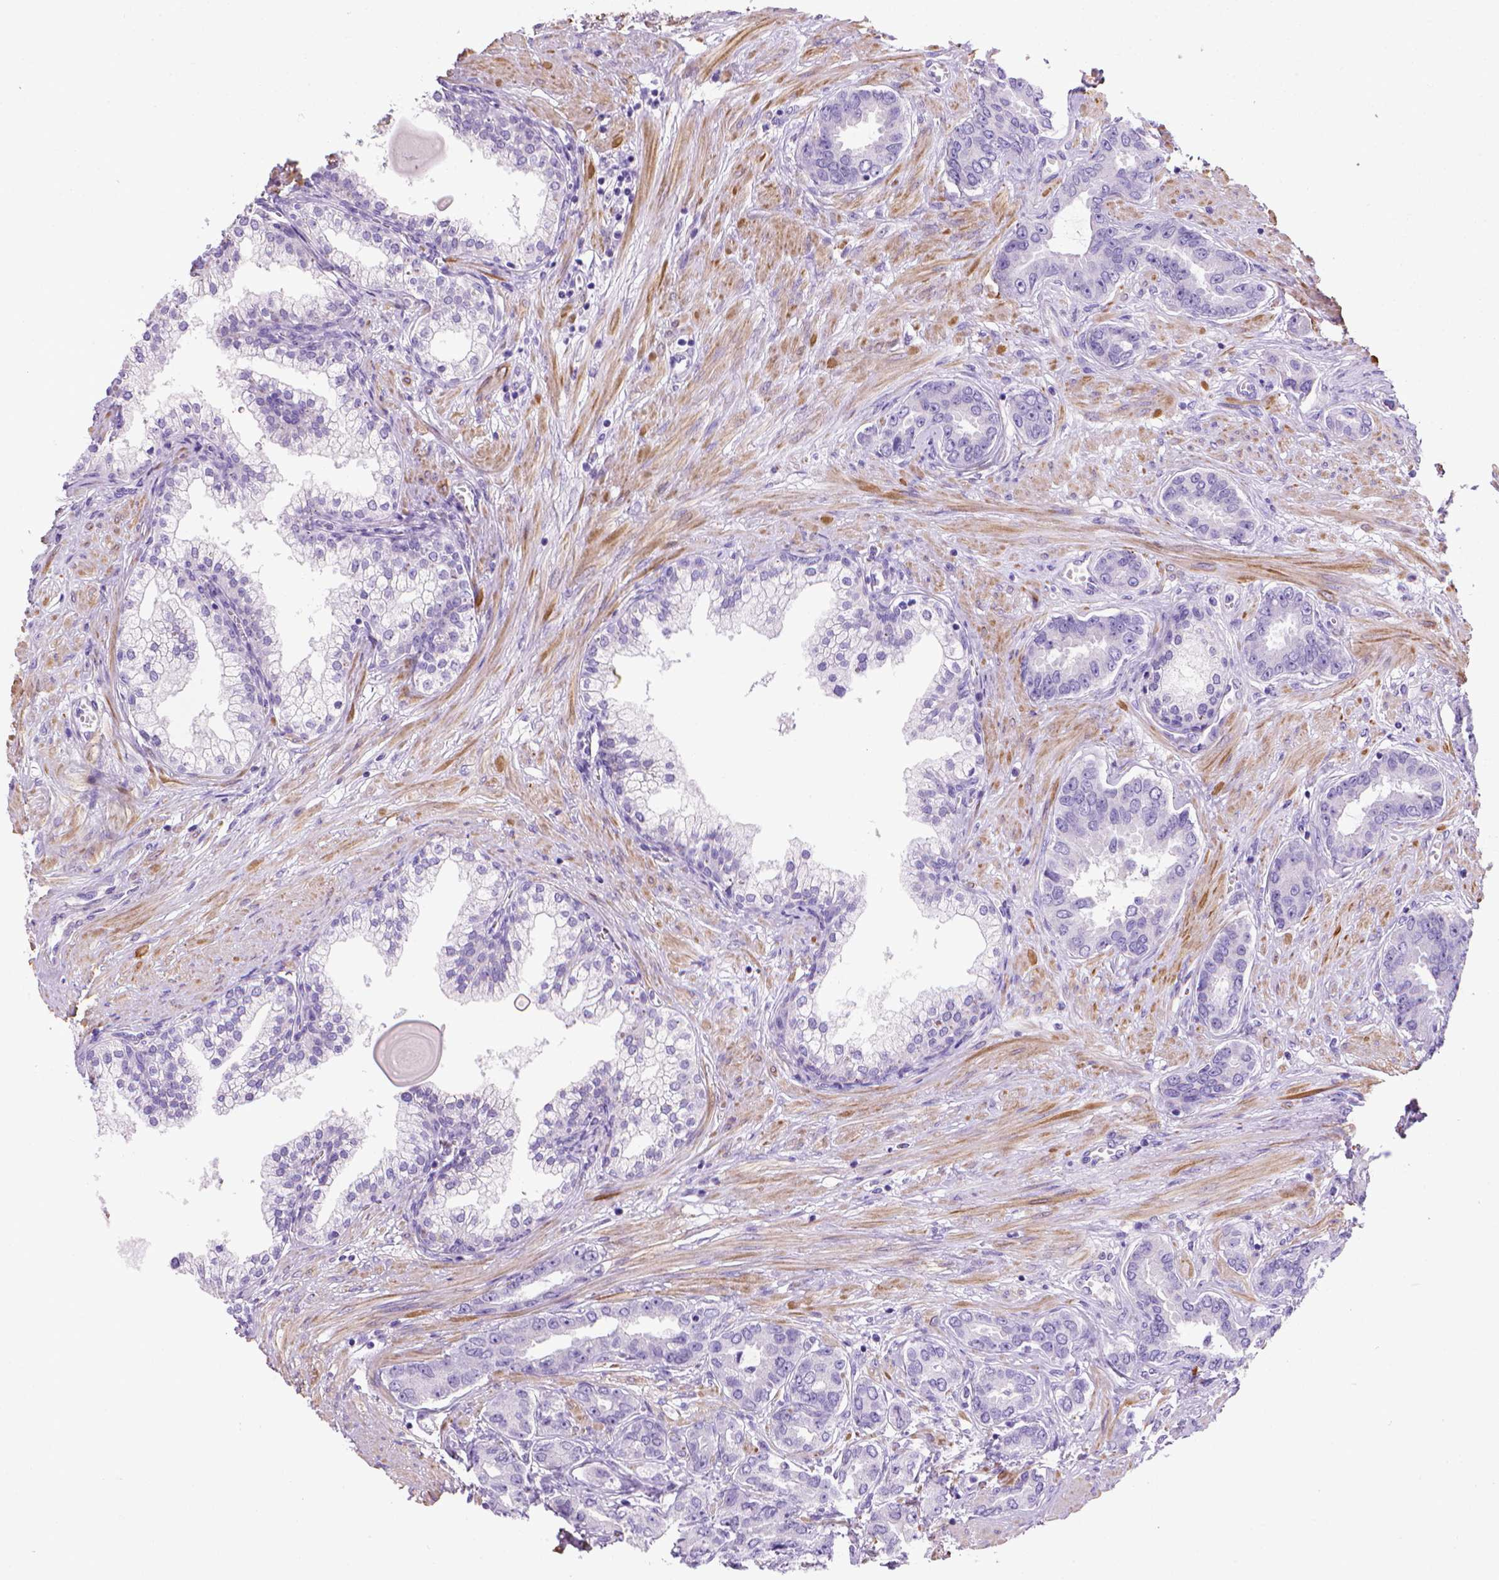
{"staining": {"intensity": "negative", "quantity": "none", "location": "none"}, "tissue": "prostate cancer", "cell_type": "Tumor cells", "image_type": "cancer", "snomed": [{"axis": "morphology", "description": "Adenocarcinoma, NOS"}, {"axis": "topography", "description": "Prostate"}], "caption": "Immunohistochemical staining of prostate cancer (adenocarcinoma) exhibits no significant positivity in tumor cells.", "gene": "ARHGEF33", "patient": {"sex": "male", "age": 67}}